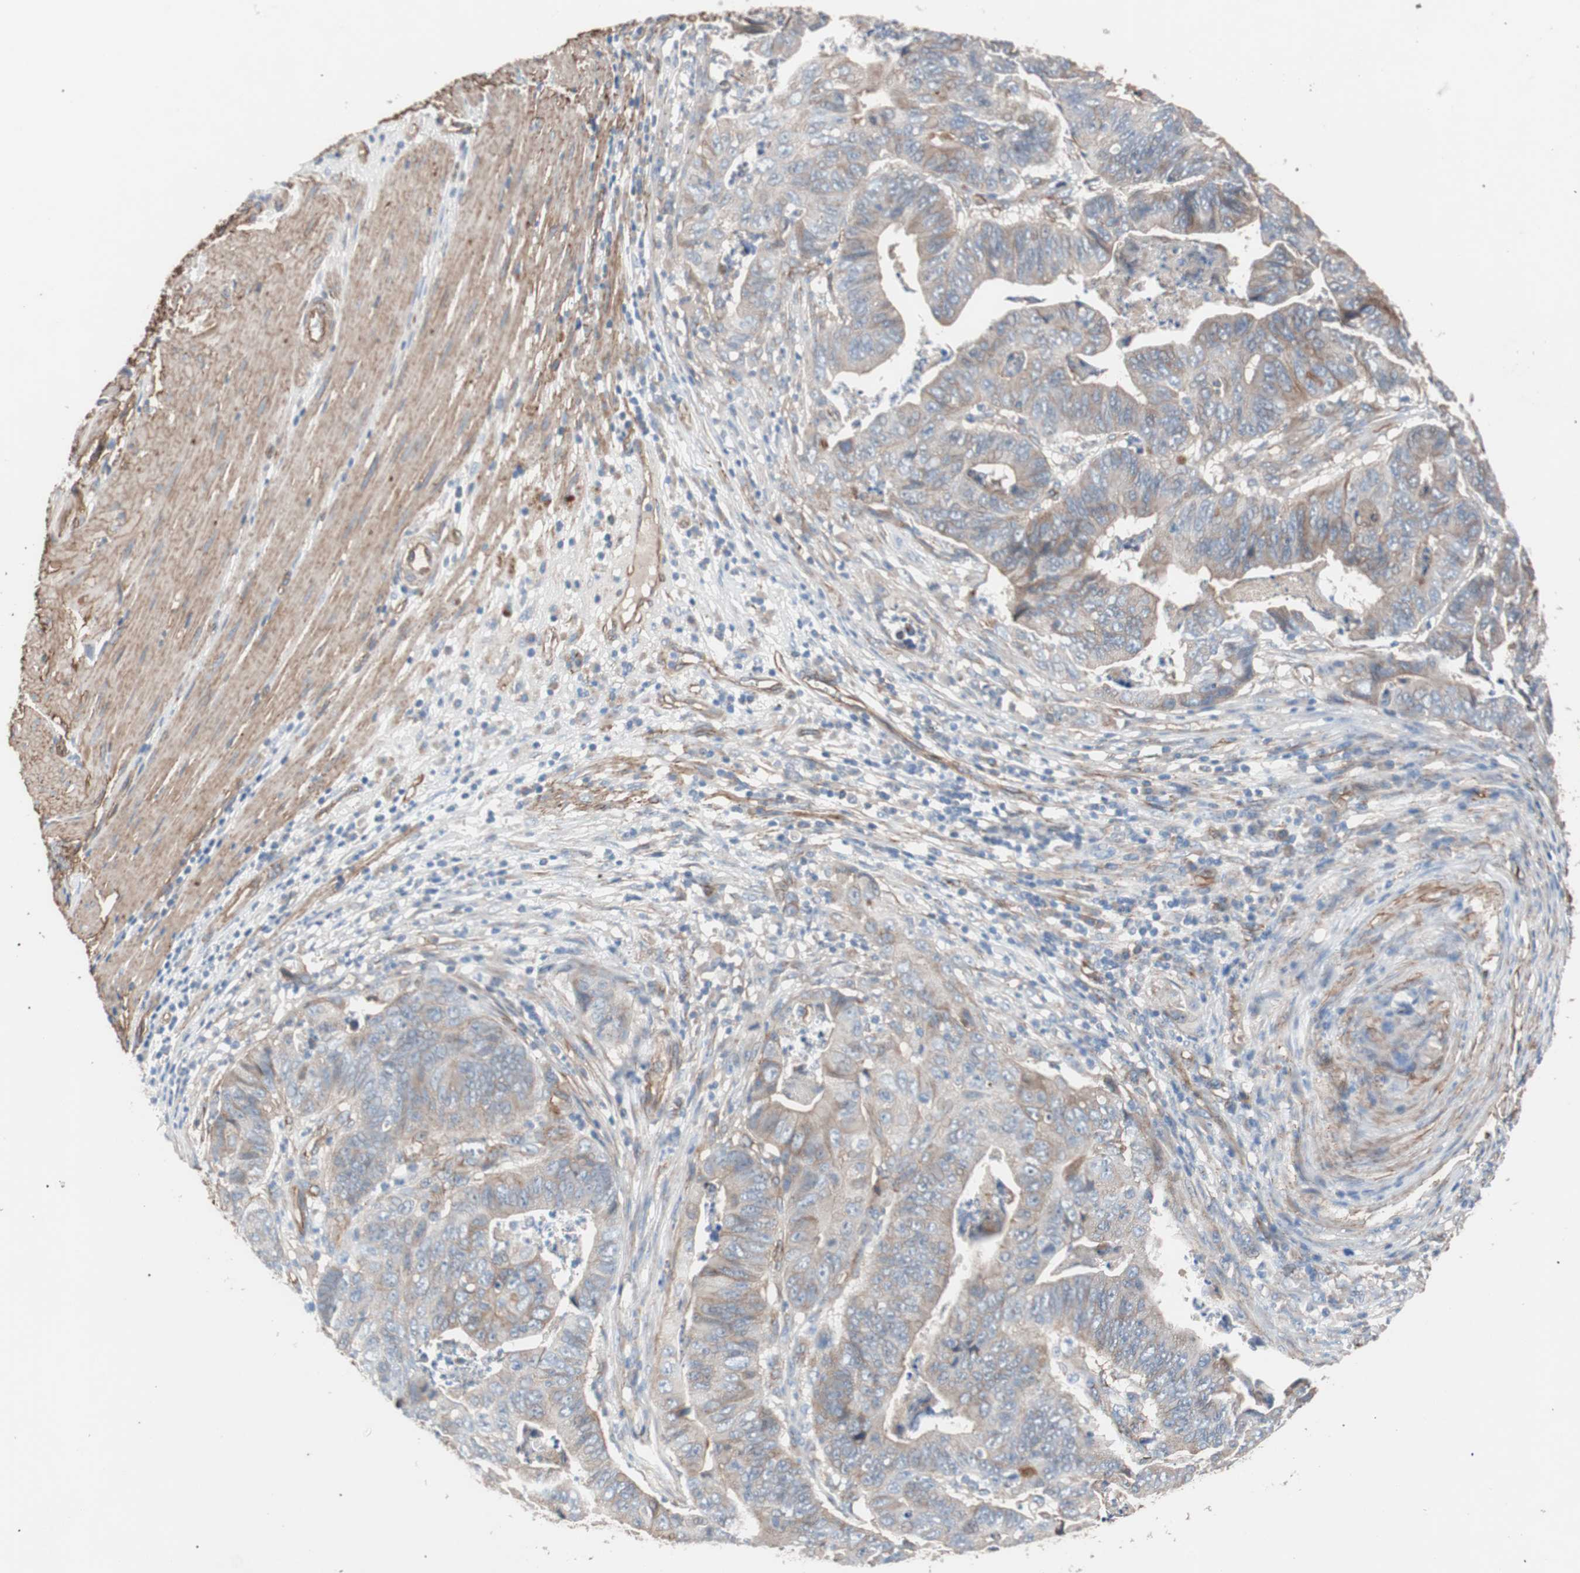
{"staining": {"intensity": "weak", "quantity": "25%-75%", "location": "cytoplasmic/membranous"}, "tissue": "stomach cancer", "cell_type": "Tumor cells", "image_type": "cancer", "snomed": [{"axis": "morphology", "description": "Adenocarcinoma, NOS"}, {"axis": "topography", "description": "Stomach, lower"}], "caption": "Human stomach adenocarcinoma stained with a protein marker shows weak staining in tumor cells.", "gene": "SPINT1", "patient": {"sex": "male", "age": 77}}